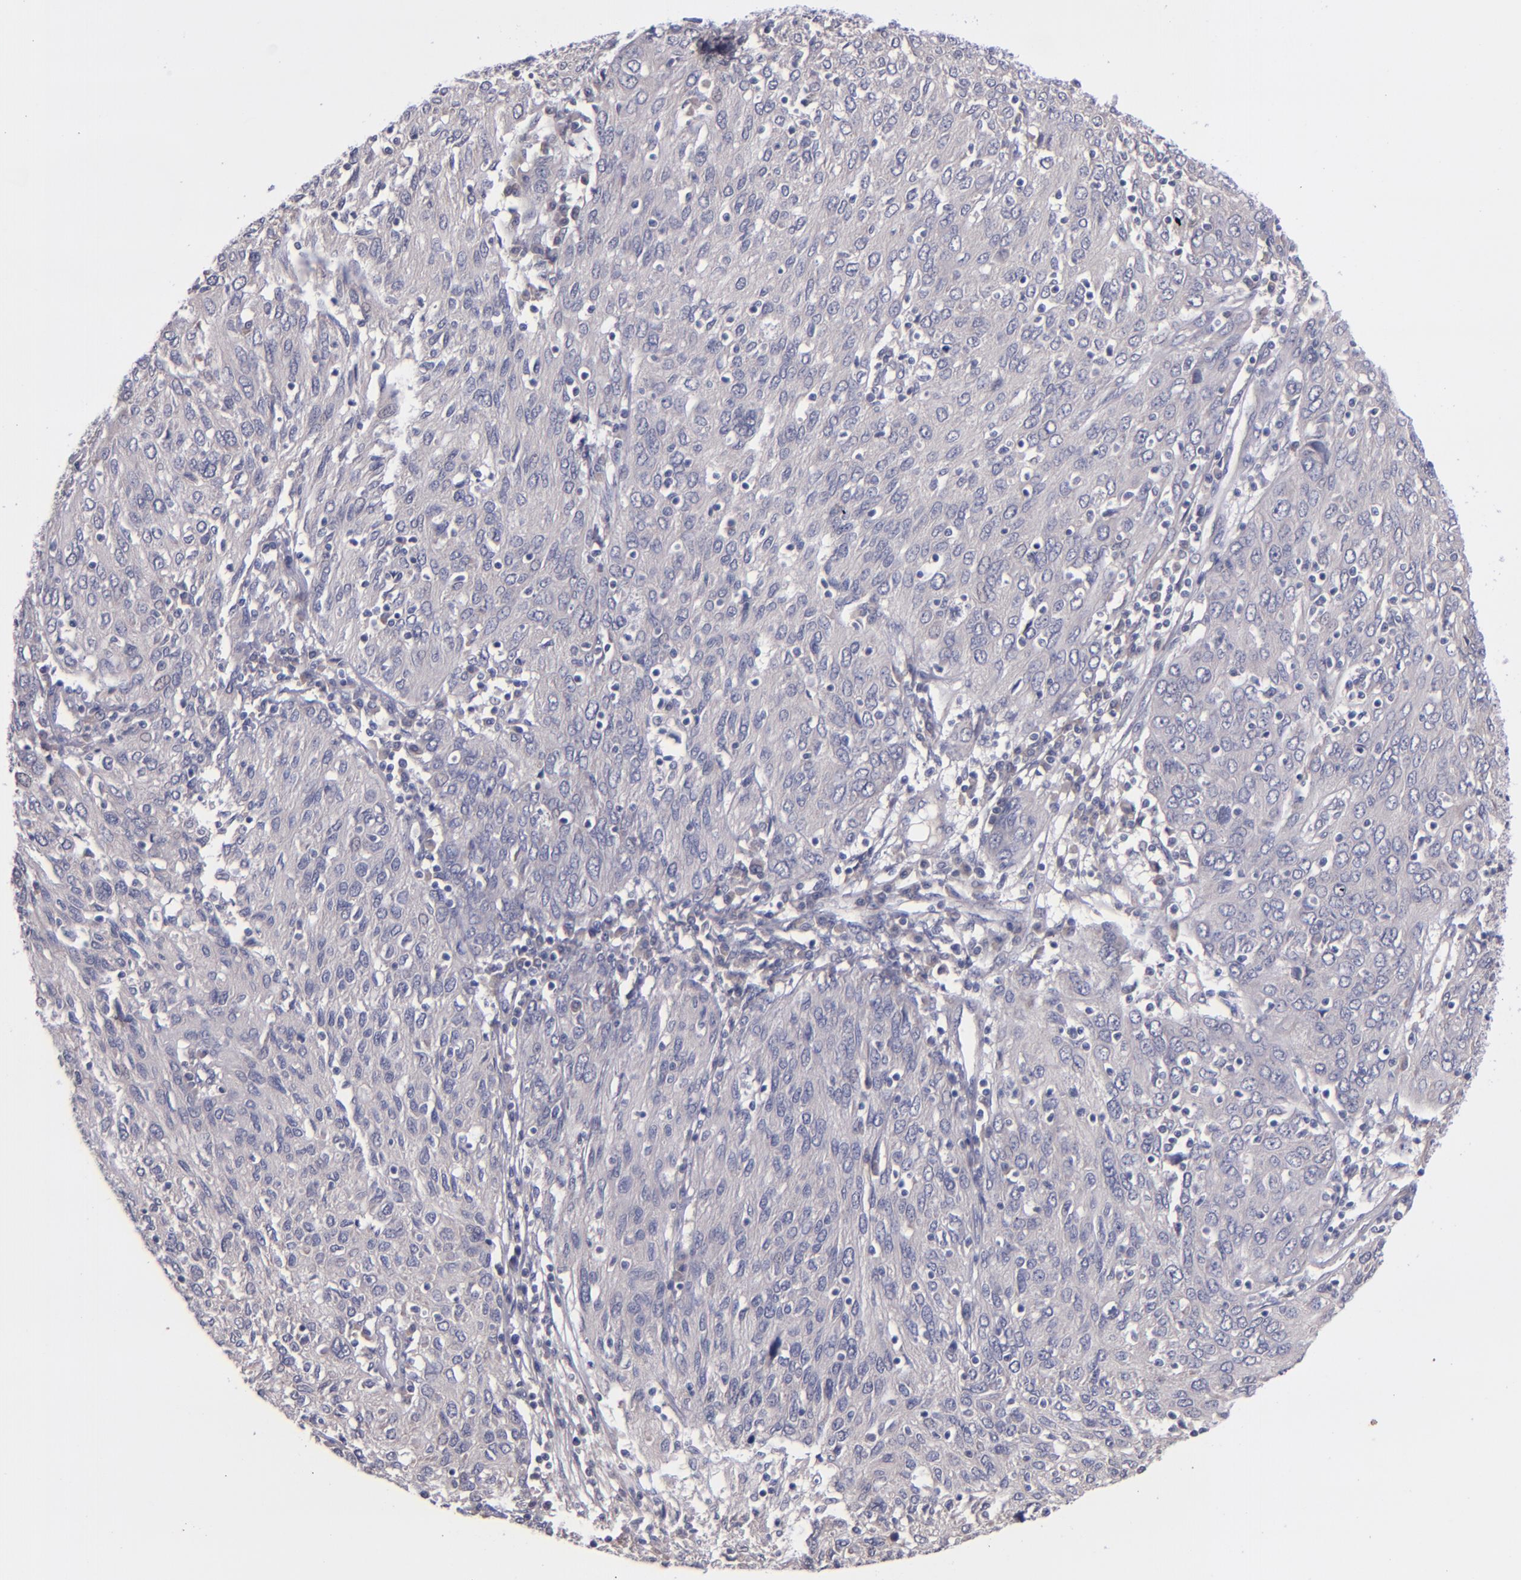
{"staining": {"intensity": "negative", "quantity": "none", "location": "none"}, "tissue": "ovarian cancer", "cell_type": "Tumor cells", "image_type": "cancer", "snomed": [{"axis": "morphology", "description": "Carcinoma, endometroid"}, {"axis": "topography", "description": "Ovary"}], "caption": "Image shows no significant protein staining in tumor cells of ovarian endometroid carcinoma. Nuclei are stained in blue.", "gene": "TSC2", "patient": {"sex": "female", "age": 50}}